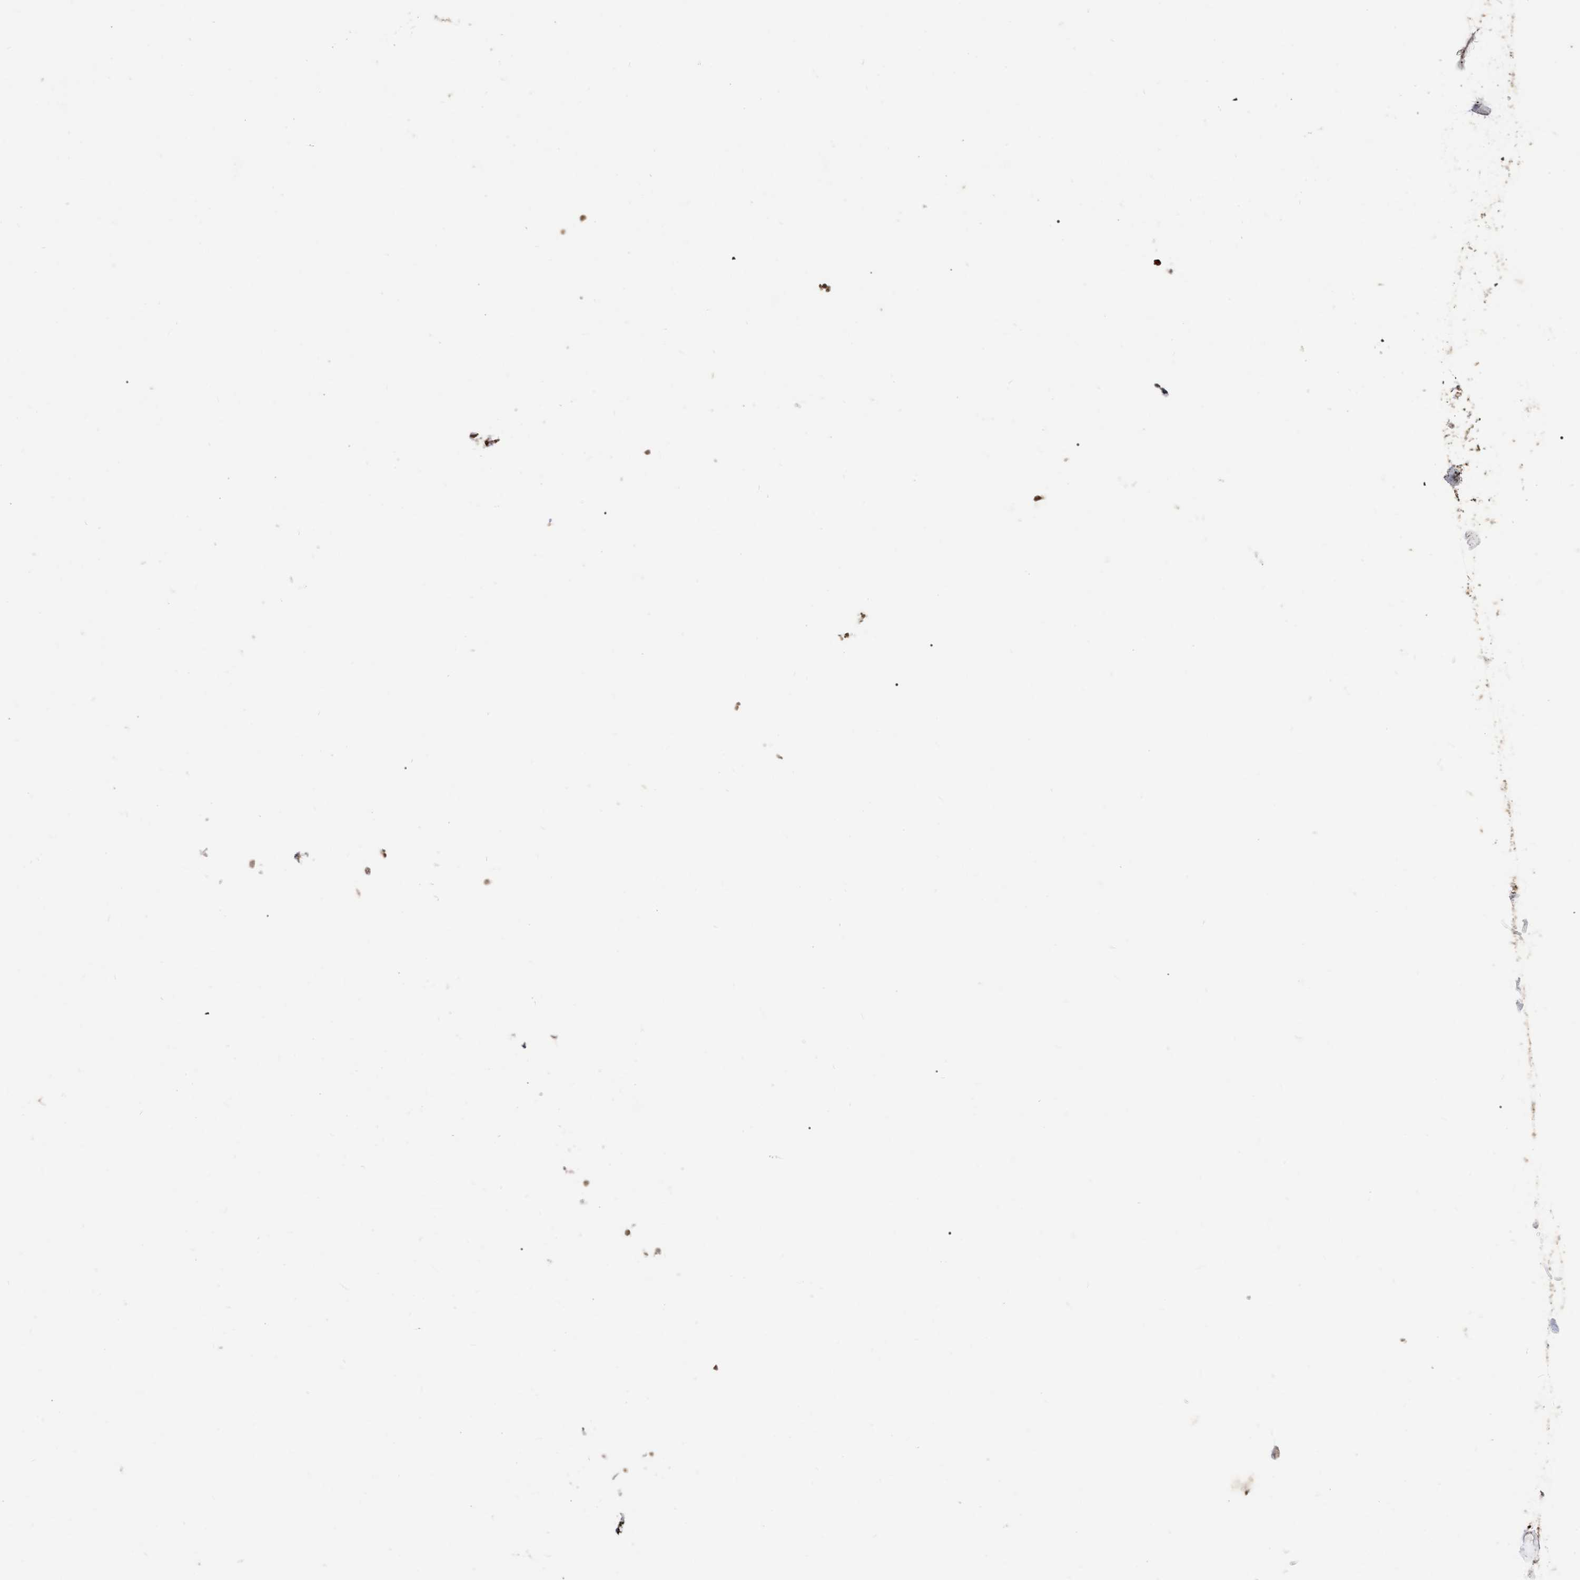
{"staining": {"intensity": "moderate", "quantity": "25%-75%", "location": "cytoplasmic/membranous,nuclear"}, "tissue": "lung cancer", "cell_type": "Tumor cells", "image_type": "cancer", "snomed": [{"axis": "morphology", "description": "Normal tissue, NOS"}, {"axis": "morphology", "description": "Adenocarcinoma, NOS"}, {"axis": "topography", "description": "Lung"}], "caption": "Protein staining of adenocarcinoma (lung) tissue exhibits moderate cytoplasmic/membranous and nuclear positivity in approximately 25%-75% of tumor cells.", "gene": "MDM4", "patient": {"sex": "male", "age": 59}}